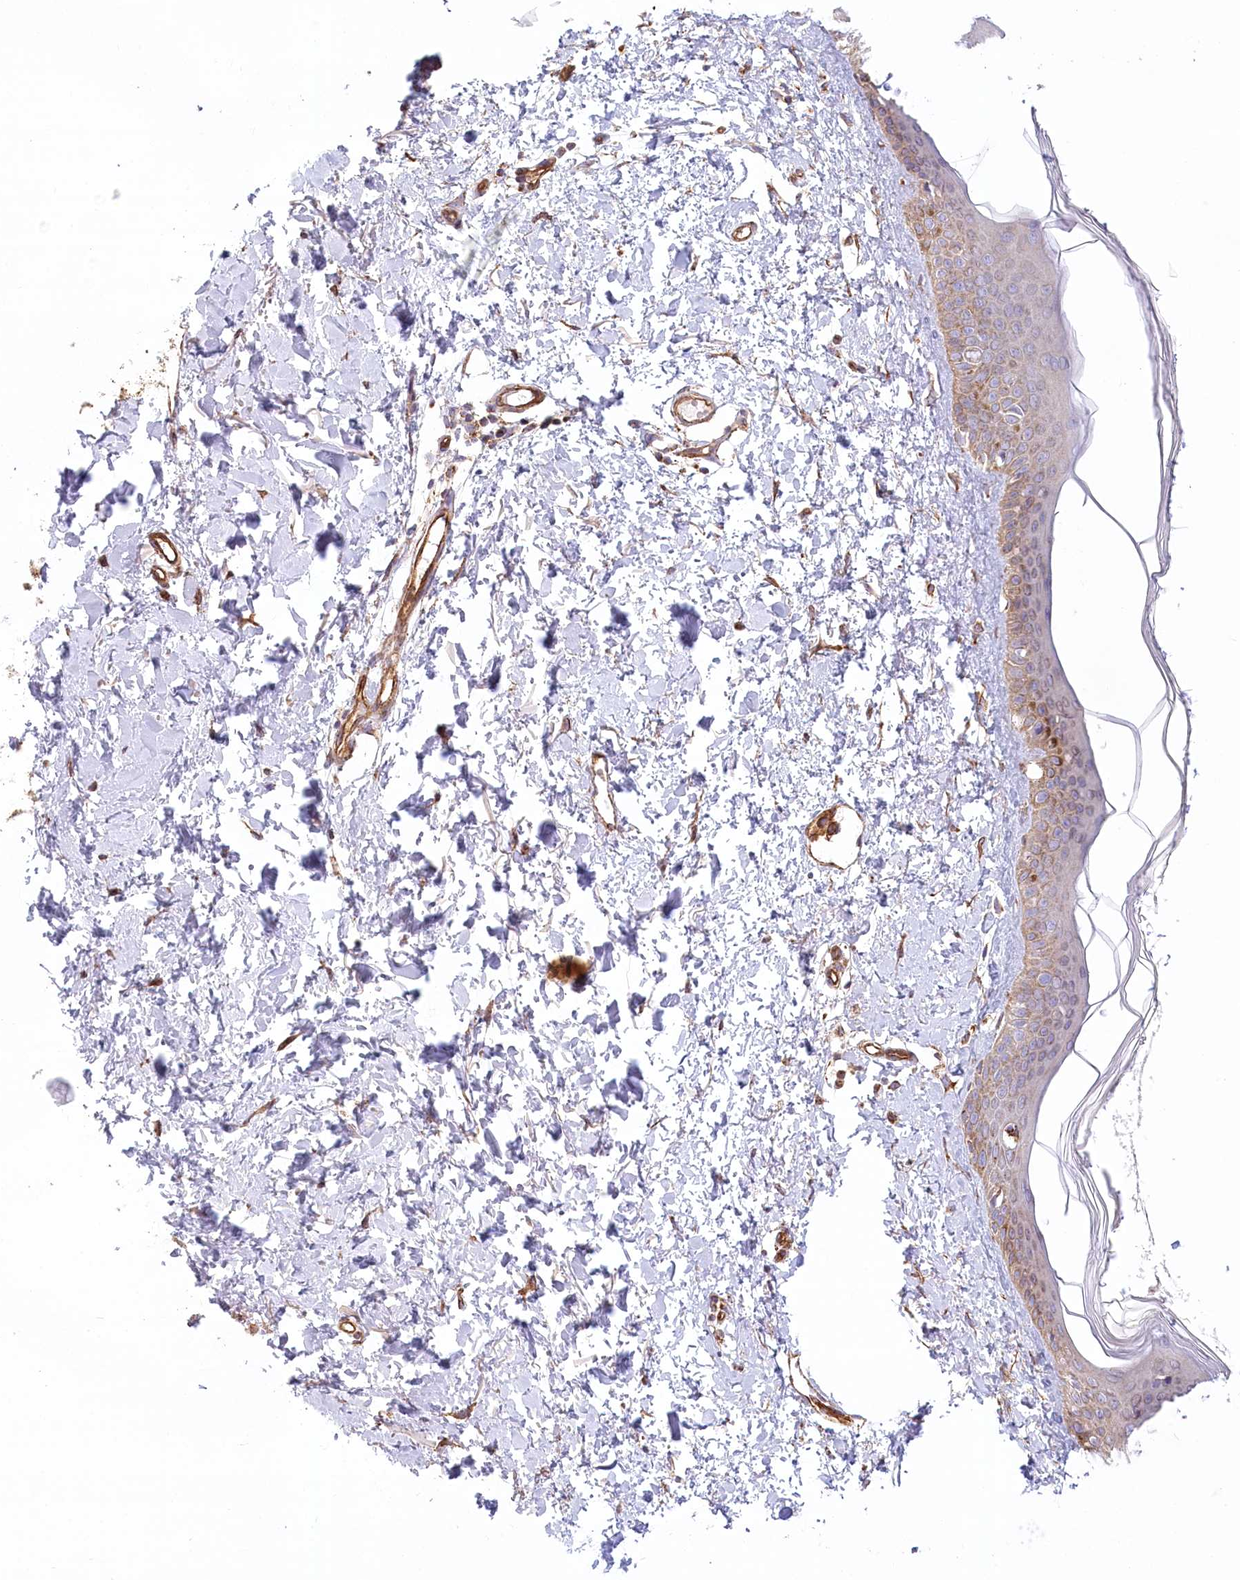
{"staining": {"intensity": "moderate", "quantity": ">75%", "location": "cytoplasmic/membranous"}, "tissue": "skin", "cell_type": "Fibroblasts", "image_type": "normal", "snomed": [{"axis": "morphology", "description": "Normal tissue, NOS"}, {"axis": "topography", "description": "Skin"}], "caption": "The histopathology image exhibits staining of normal skin, revealing moderate cytoplasmic/membranous protein staining (brown color) within fibroblasts. Nuclei are stained in blue.", "gene": "UMPS", "patient": {"sex": "female", "age": 58}}